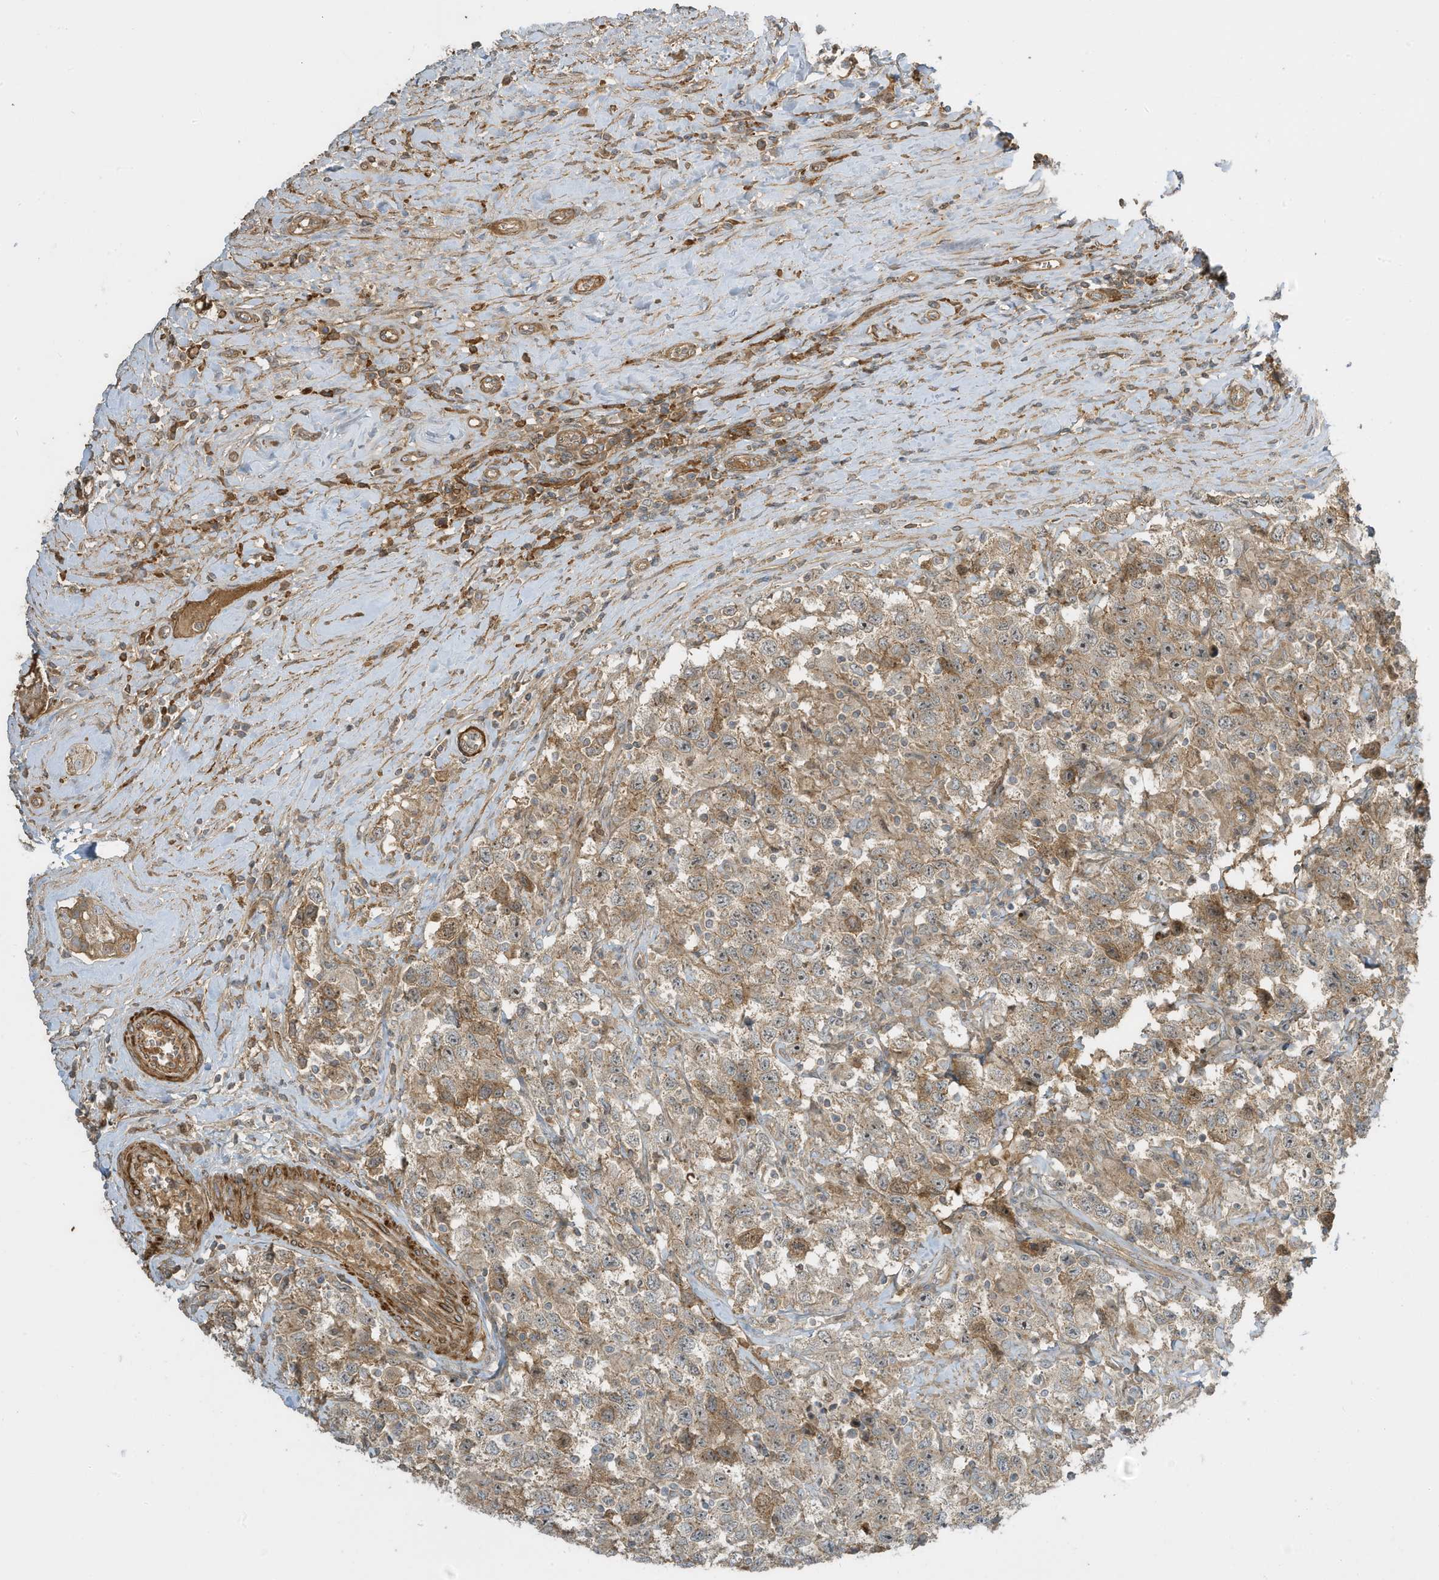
{"staining": {"intensity": "moderate", "quantity": ">75%", "location": "cytoplasmic/membranous"}, "tissue": "testis cancer", "cell_type": "Tumor cells", "image_type": "cancer", "snomed": [{"axis": "morphology", "description": "Seminoma, NOS"}, {"axis": "topography", "description": "Testis"}], "caption": "This is a micrograph of IHC staining of testis seminoma, which shows moderate staining in the cytoplasmic/membranous of tumor cells.", "gene": "ENTR1", "patient": {"sex": "male", "age": 41}}